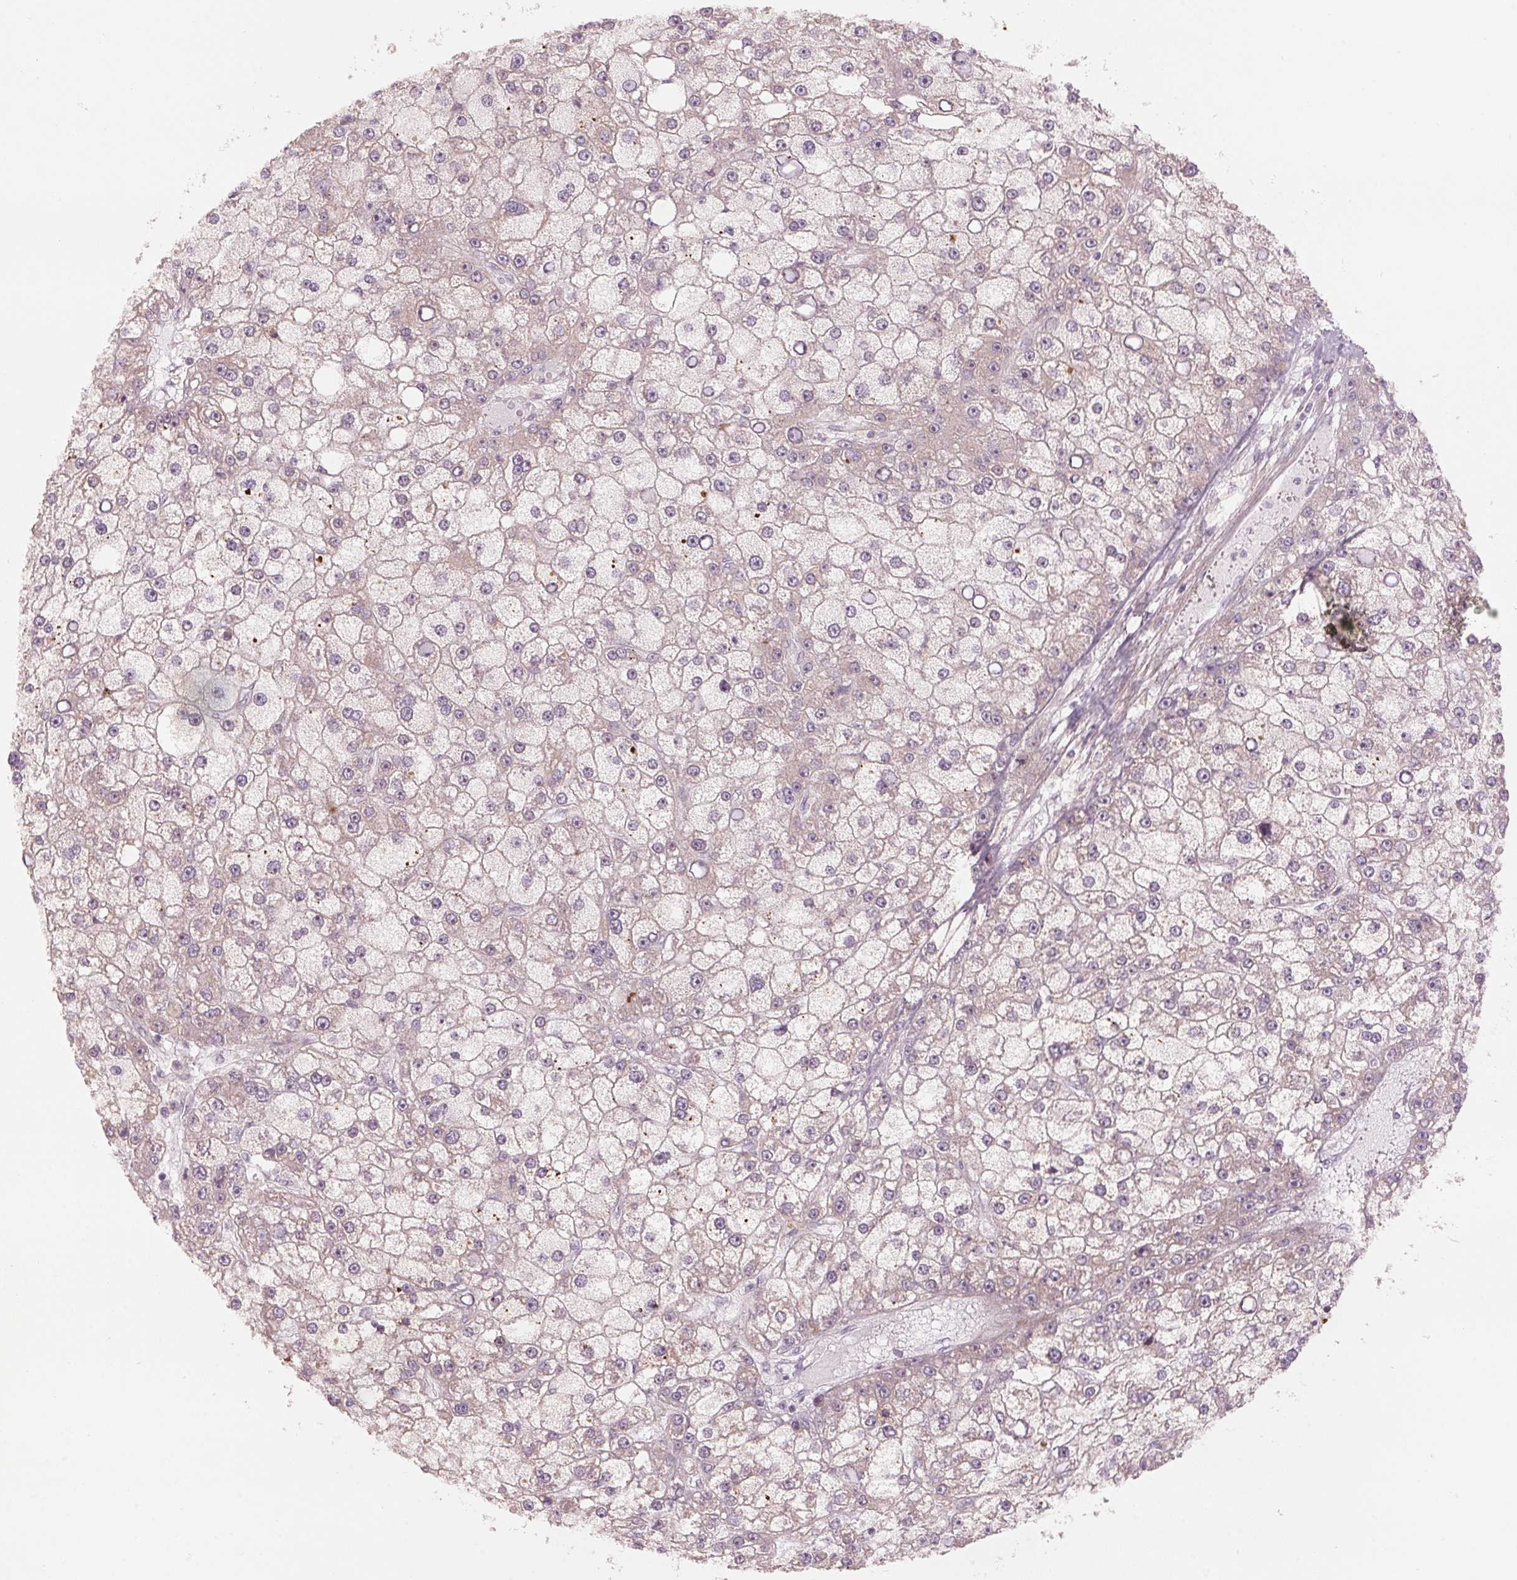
{"staining": {"intensity": "negative", "quantity": "none", "location": "none"}, "tissue": "liver cancer", "cell_type": "Tumor cells", "image_type": "cancer", "snomed": [{"axis": "morphology", "description": "Carcinoma, Hepatocellular, NOS"}, {"axis": "topography", "description": "Liver"}], "caption": "This is an immunohistochemistry micrograph of human liver hepatocellular carcinoma. There is no staining in tumor cells.", "gene": "TMED6", "patient": {"sex": "male", "age": 67}}